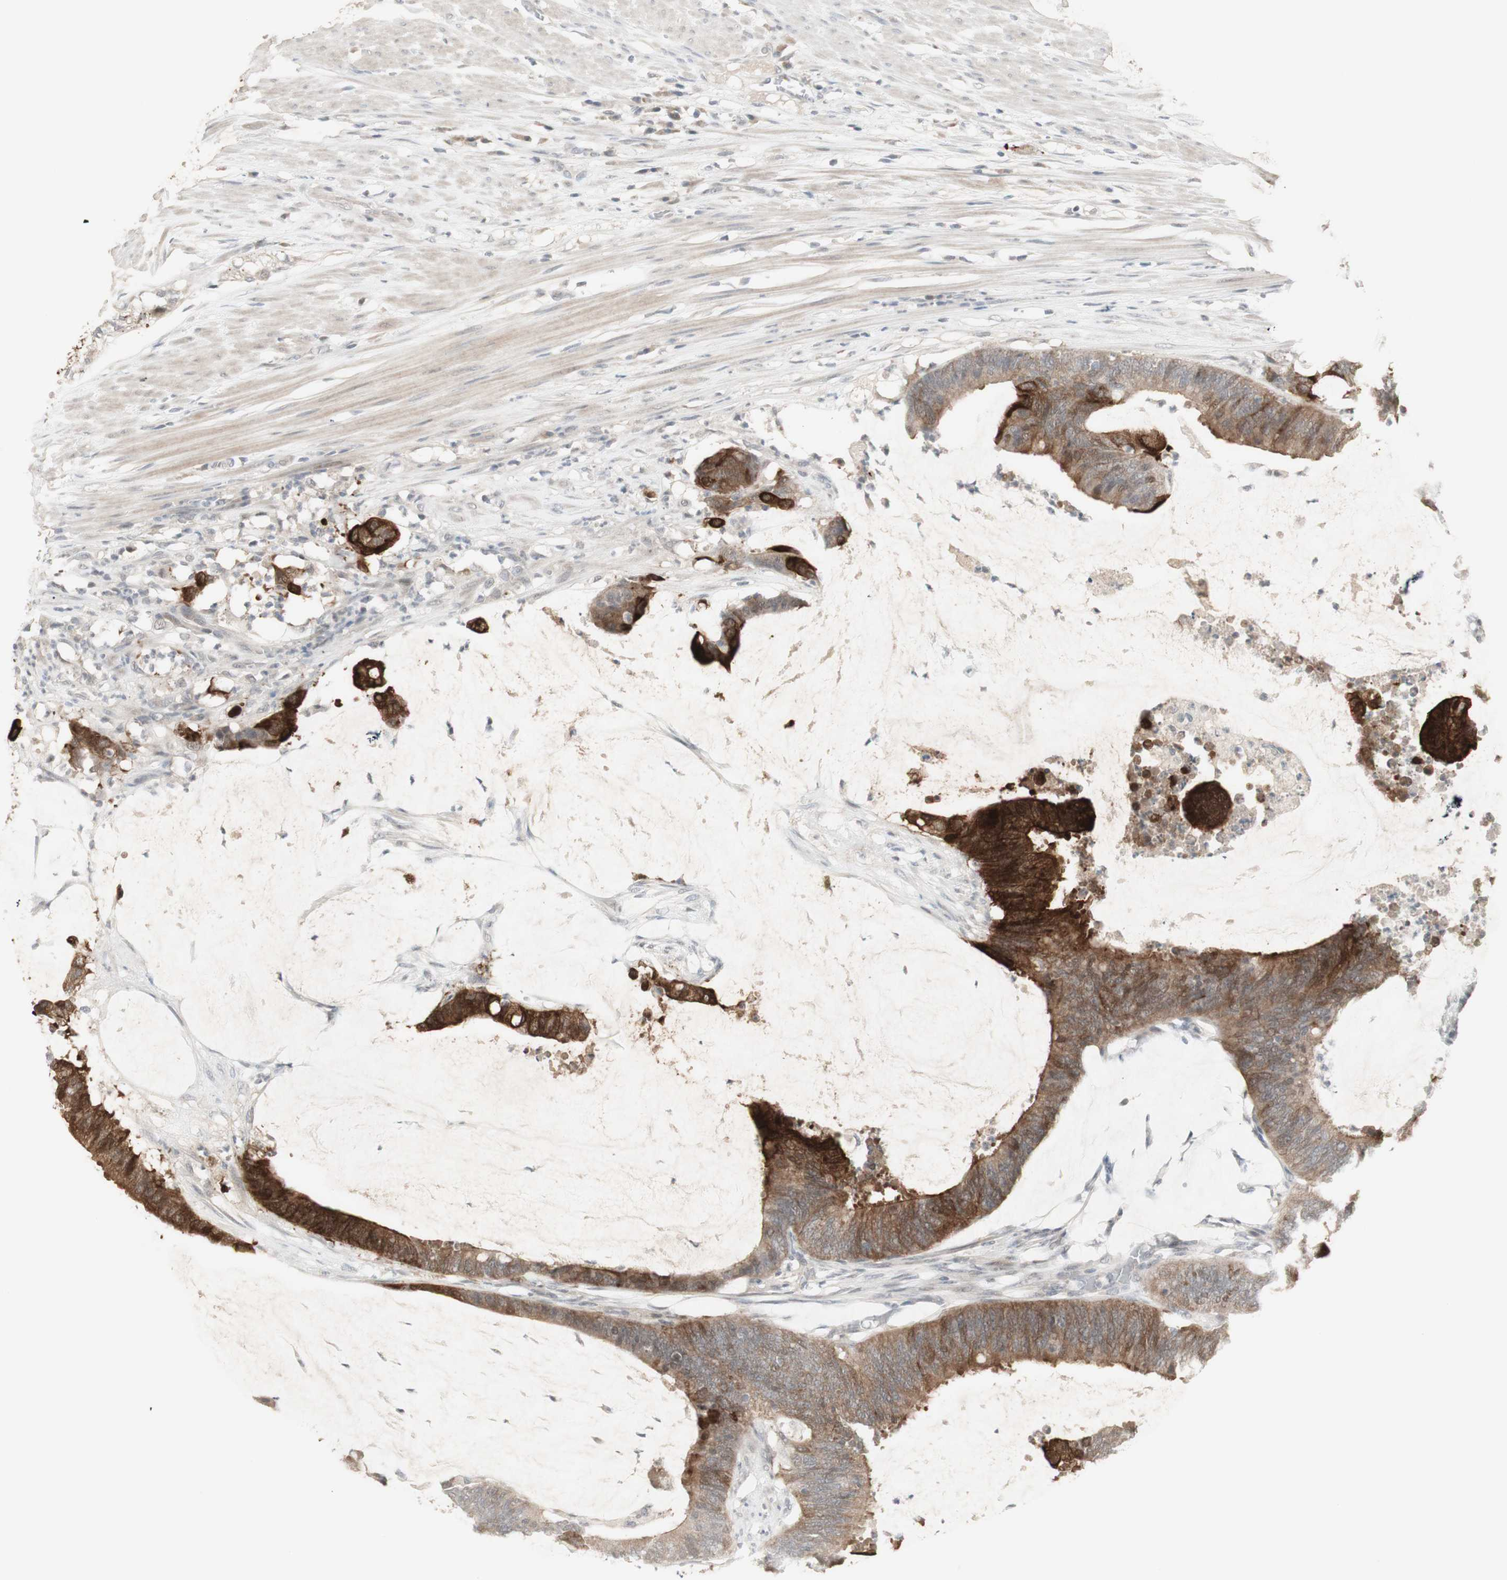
{"staining": {"intensity": "strong", "quantity": ">75%", "location": "cytoplasmic/membranous"}, "tissue": "colorectal cancer", "cell_type": "Tumor cells", "image_type": "cancer", "snomed": [{"axis": "morphology", "description": "Adenocarcinoma, NOS"}, {"axis": "topography", "description": "Rectum"}], "caption": "A histopathology image showing strong cytoplasmic/membranous staining in about >75% of tumor cells in adenocarcinoma (colorectal), as visualized by brown immunohistochemical staining.", "gene": "C1orf116", "patient": {"sex": "female", "age": 66}}